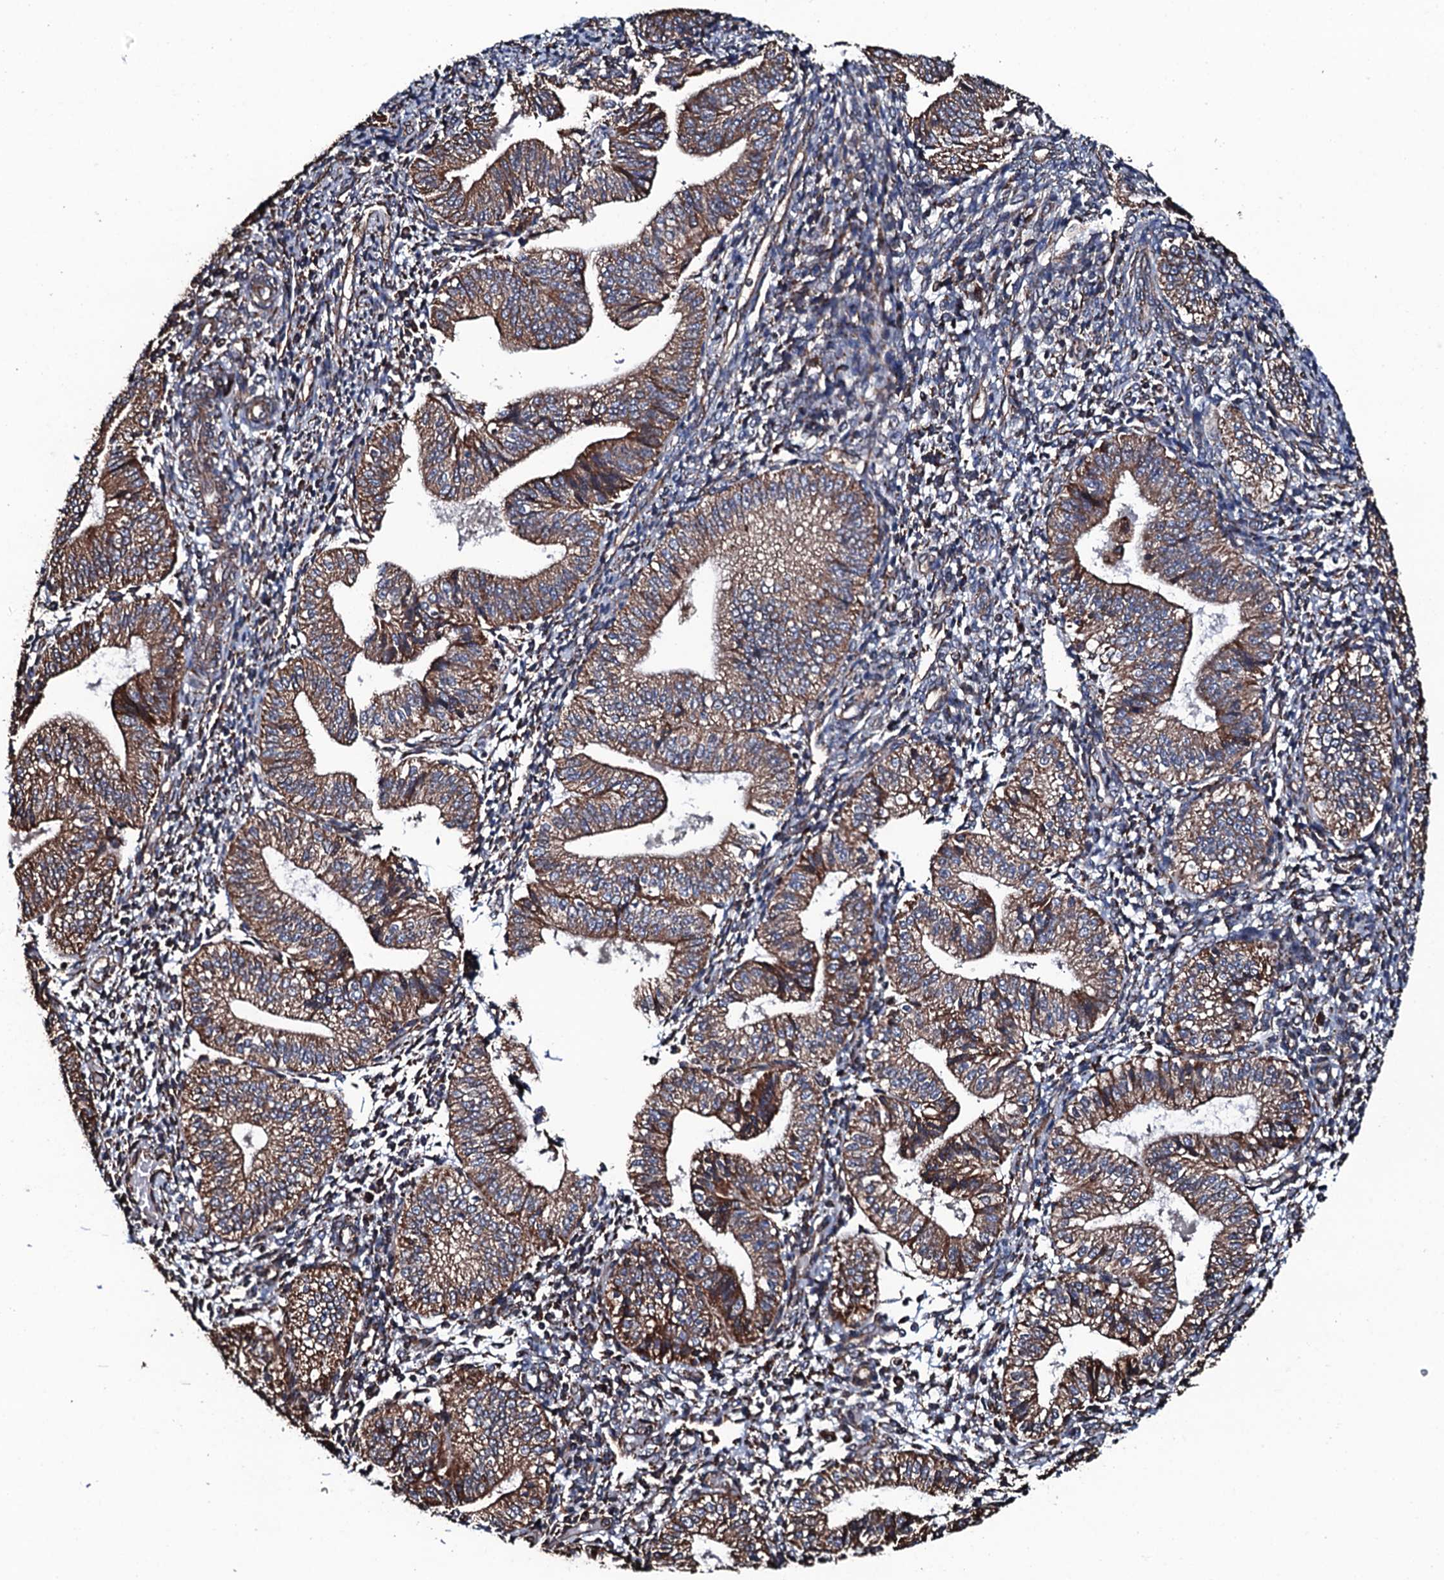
{"staining": {"intensity": "moderate", "quantity": "25%-75%", "location": "cytoplasmic/membranous"}, "tissue": "endometrium", "cell_type": "Cells in endometrial stroma", "image_type": "normal", "snomed": [{"axis": "morphology", "description": "Normal tissue, NOS"}, {"axis": "topography", "description": "Endometrium"}], "caption": "Human endometrium stained with a brown dye shows moderate cytoplasmic/membranous positive positivity in approximately 25%-75% of cells in endometrial stroma.", "gene": "RAB12", "patient": {"sex": "female", "age": 34}}